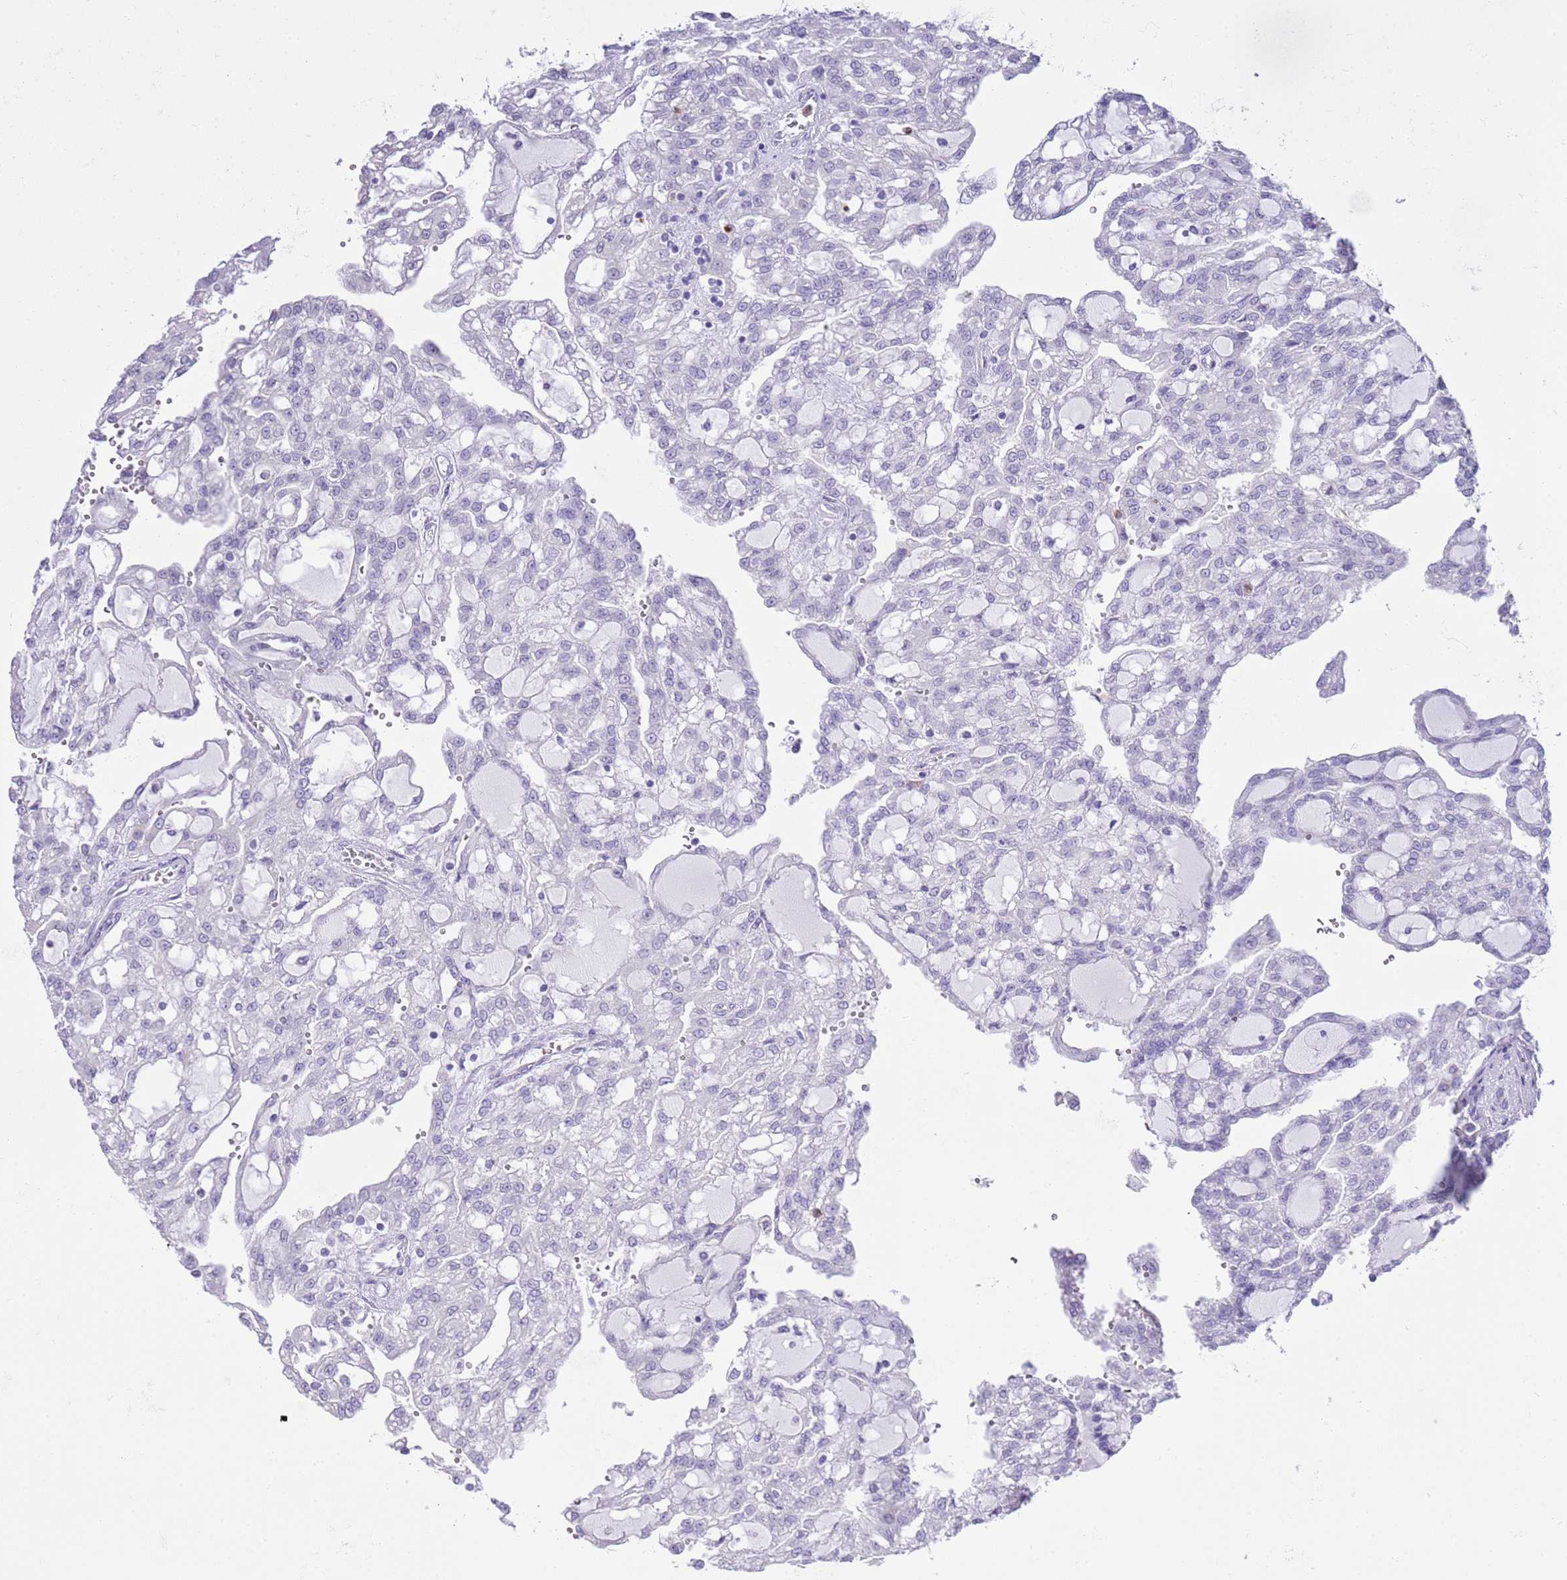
{"staining": {"intensity": "negative", "quantity": "none", "location": "none"}, "tissue": "renal cancer", "cell_type": "Tumor cells", "image_type": "cancer", "snomed": [{"axis": "morphology", "description": "Adenocarcinoma, NOS"}, {"axis": "topography", "description": "Kidney"}], "caption": "Tumor cells are negative for protein expression in human renal cancer.", "gene": "OR2Z1", "patient": {"sex": "male", "age": 63}}